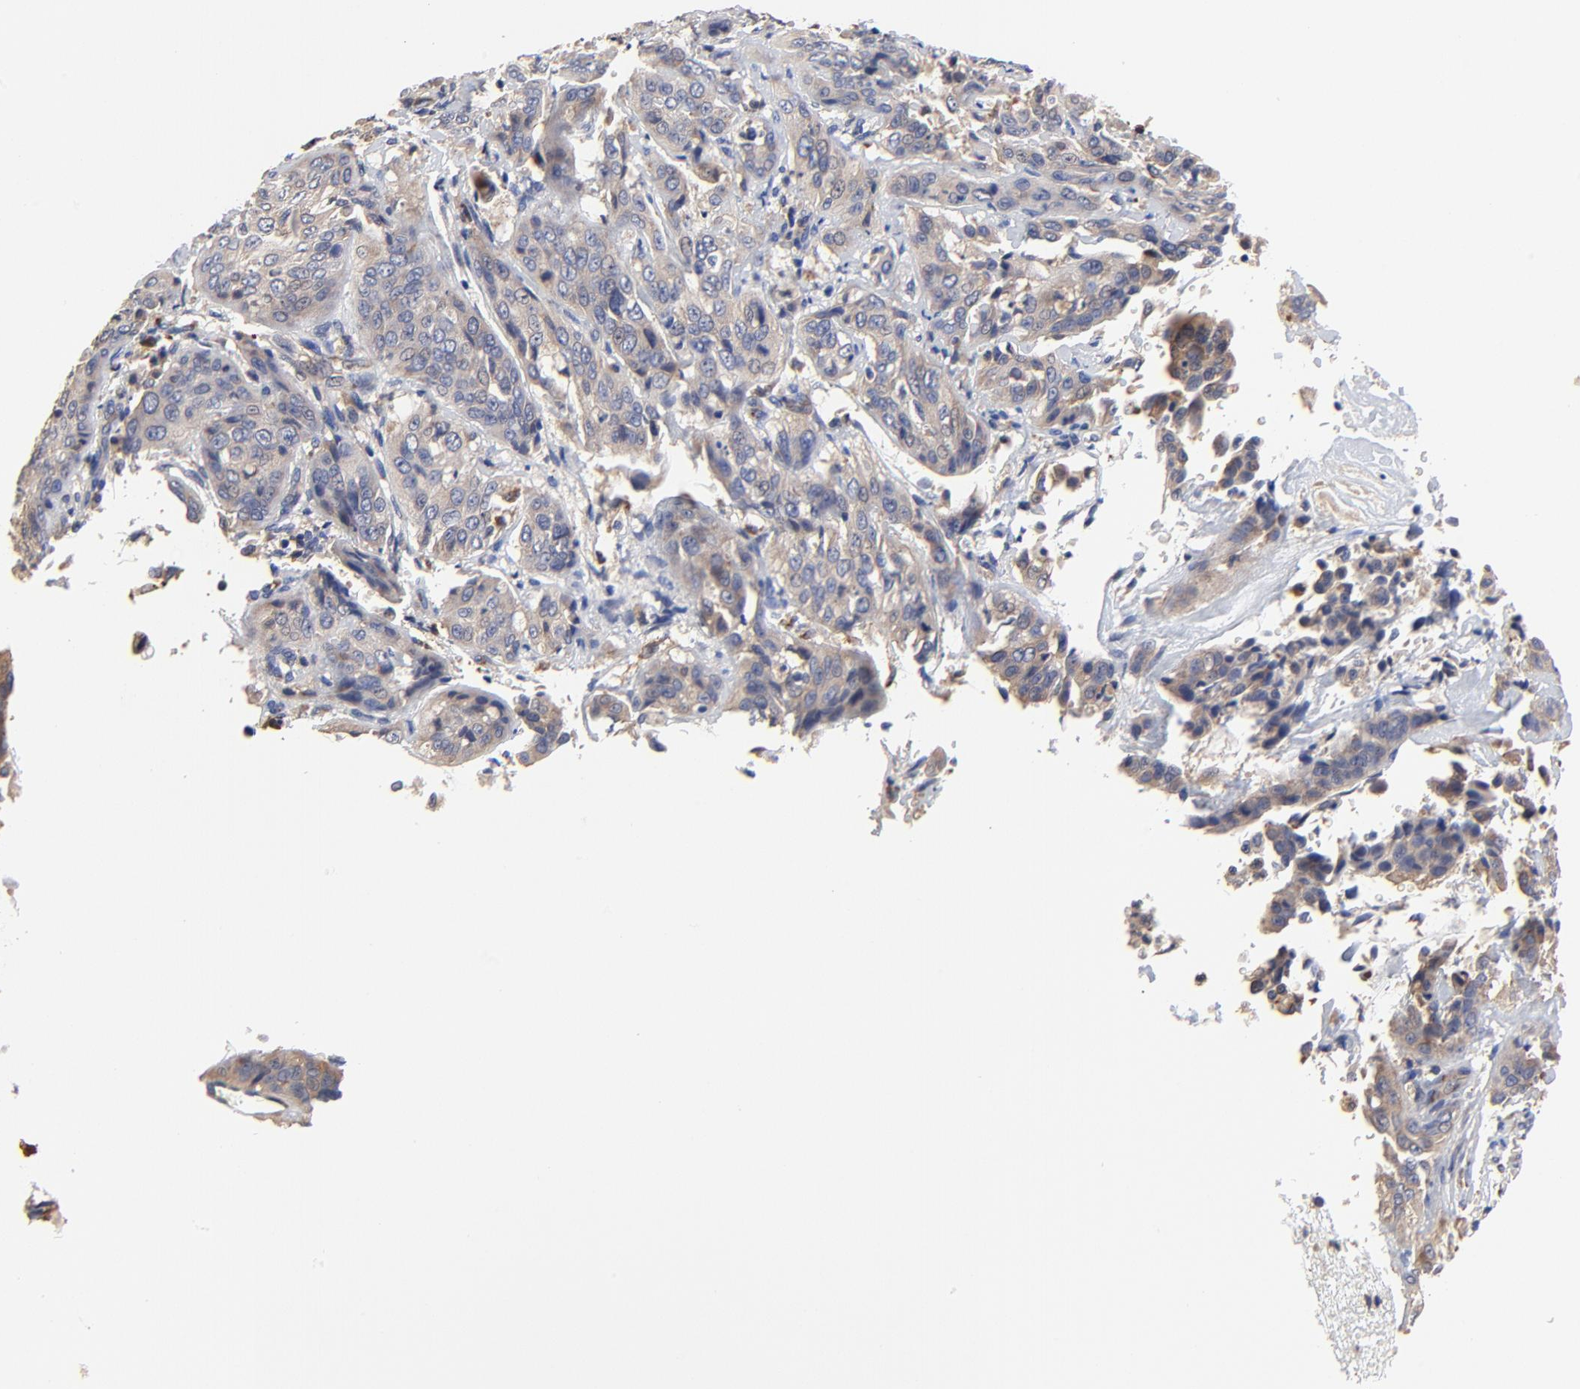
{"staining": {"intensity": "weak", "quantity": ">75%", "location": "cytoplasmic/membranous"}, "tissue": "cervical cancer", "cell_type": "Tumor cells", "image_type": "cancer", "snomed": [{"axis": "morphology", "description": "Squamous cell carcinoma, NOS"}, {"axis": "topography", "description": "Cervix"}], "caption": "The image demonstrates immunohistochemical staining of cervical squamous cell carcinoma. There is weak cytoplasmic/membranous expression is seen in approximately >75% of tumor cells. The staining is performed using DAB (3,3'-diaminobenzidine) brown chromogen to label protein expression. The nuclei are counter-stained blue using hematoxylin.", "gene": "FBXL2", "patient": {"sex": "female", "age": 41}}